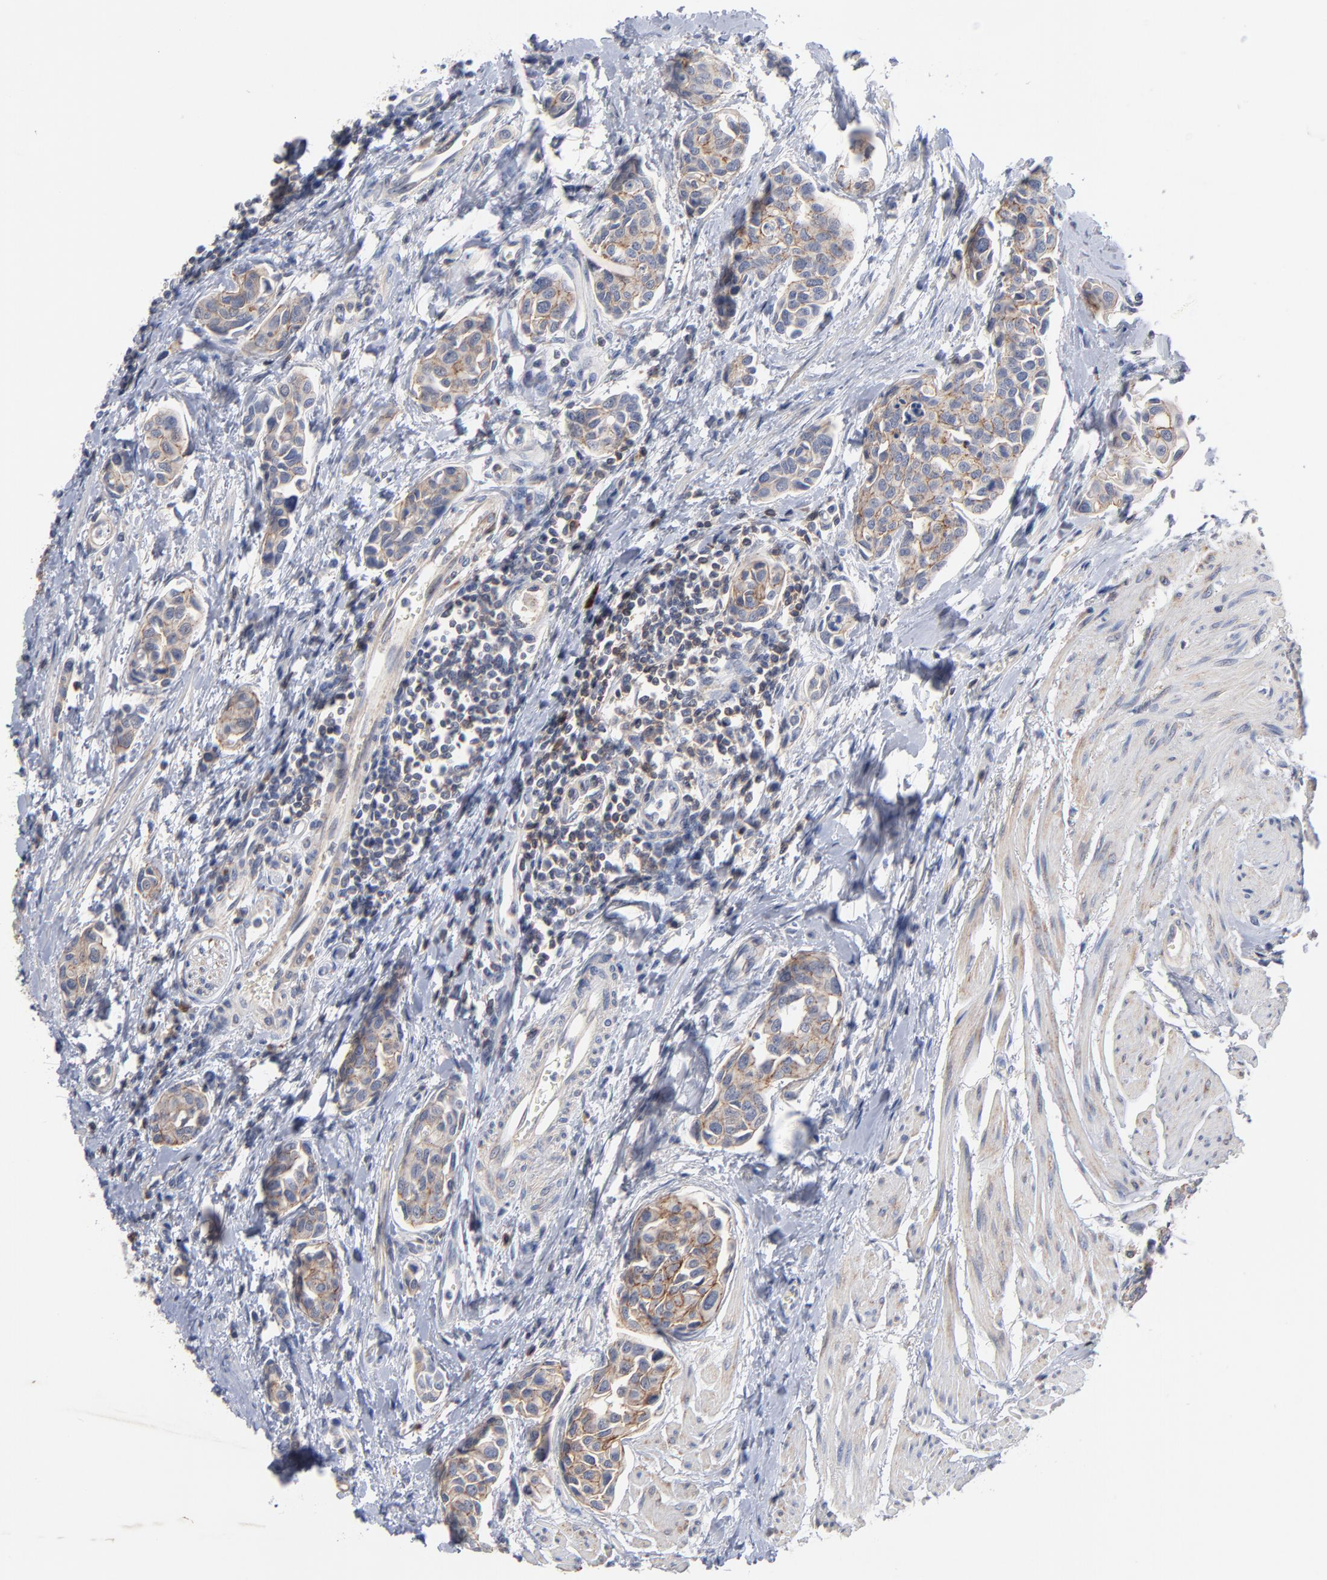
{"staining": {"intensity": "moderate", "quantity": ">75%", "location": "cytoplasmic/membranous"}, "tissue": "urothelial cancer", "cell_type": "Tumor cells", "image_type": "cancer", "snomed": [{"axis": "morphology", "description": "Urothelial carcinoma, High grade"}, {"axis": "topography", "description": "Urinary bladder"}], "caption": "Brown immunohistochemical staining in human urothelial cancer reveals moderate cytoplasmic/membranous positivity in about >75% of tumor cells. The staining was performed using DAB, with brown indicating positive protein expression. Nuclei are stained blue with hematoxylin.", "gene": "PDLIM2", "patient": {"sex": "male", "age": 78}}